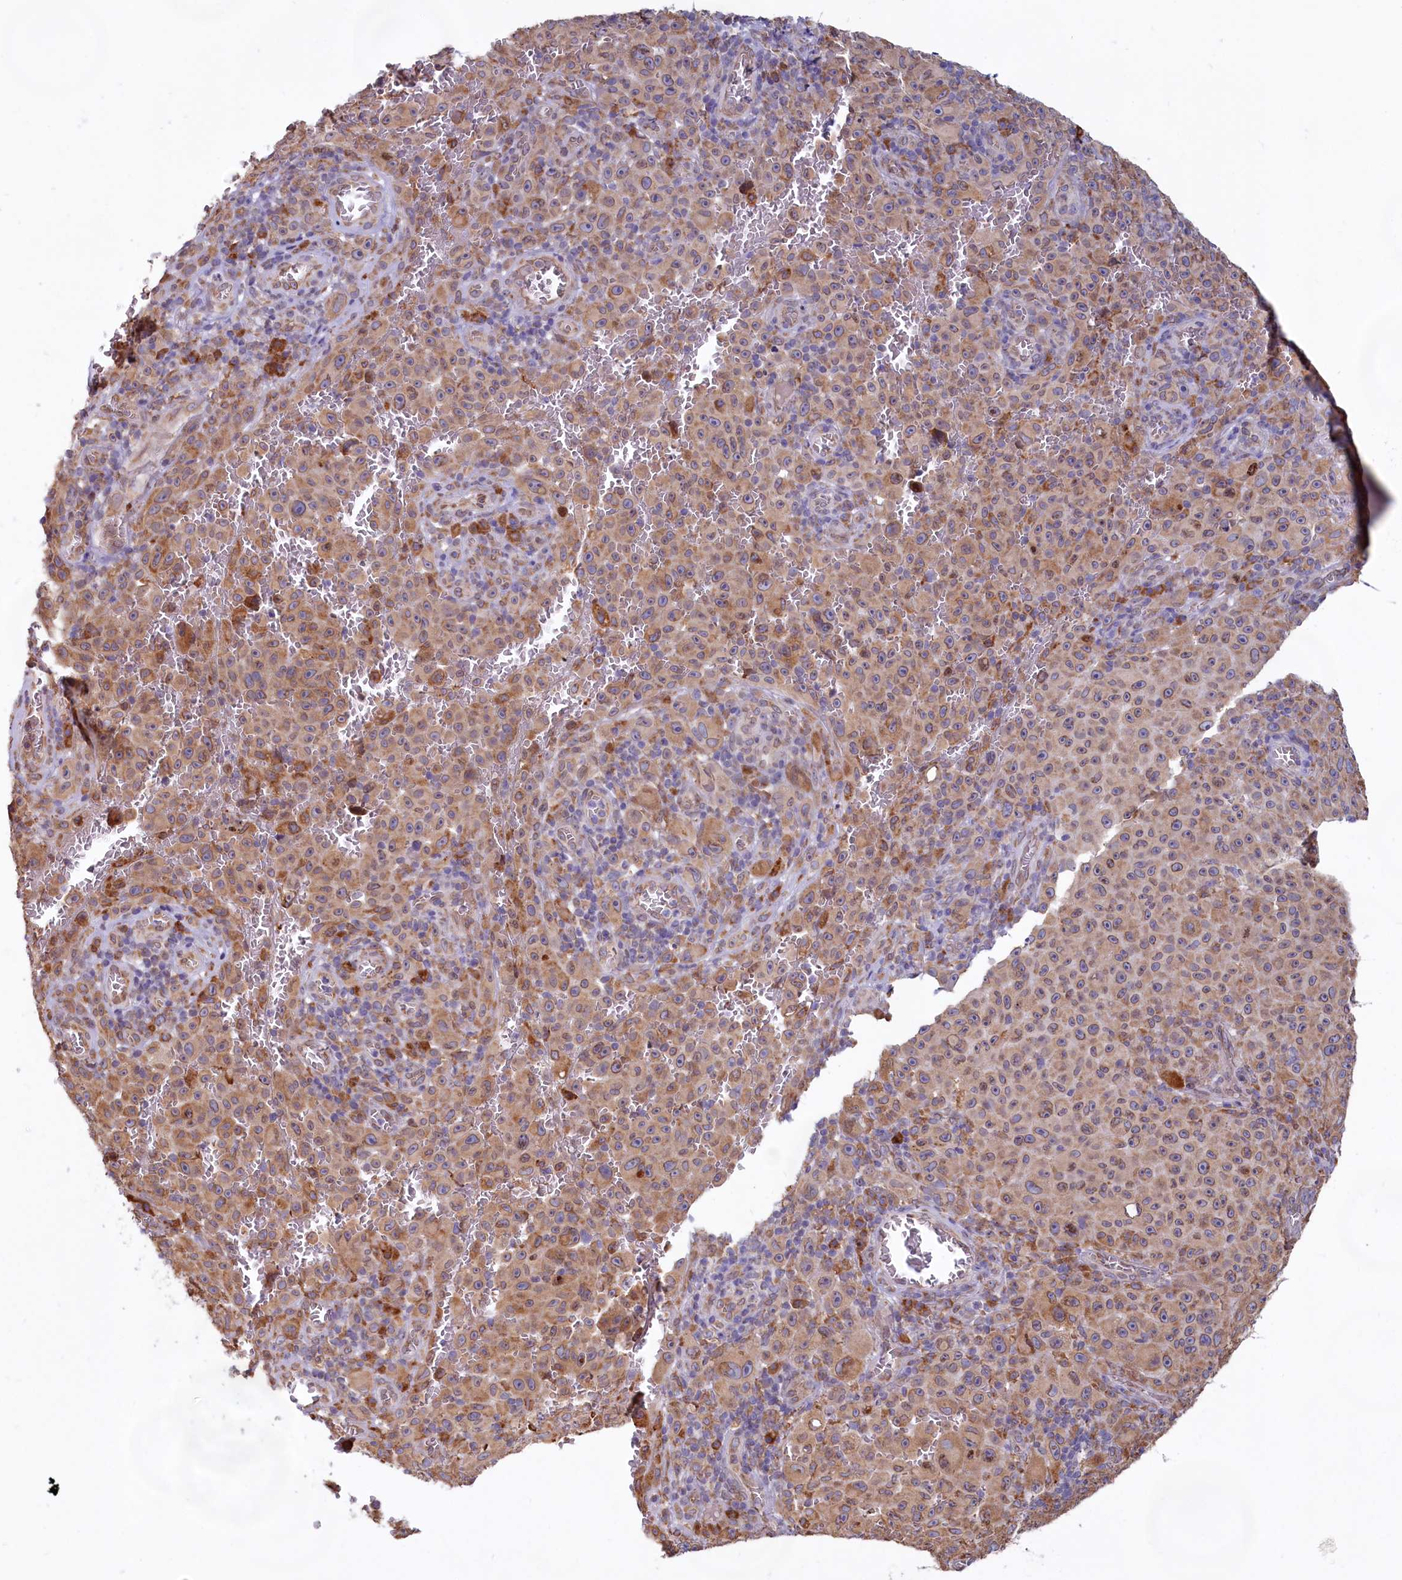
{"staining": {"intensity": "moderate", "quantity": ">75%", "location": "cytoplasmic/membranous"}, "tissue": "melanoma", "cell_type": "Tumor cells", "image_type": "cancer", "snomed": [{"axis": "morphology", "description": "Malignant melanoma, NOS"}, {"axis": "topography", "description": "Skin"}], "caption": "Human melanoma stained with a brown dye exhibits moderate cytoplasmic/membranous positive positivity in approximately >75% of tumor cells.", "gene": "TBC1D19", "patient": {"sex": "female", "age": 82}}